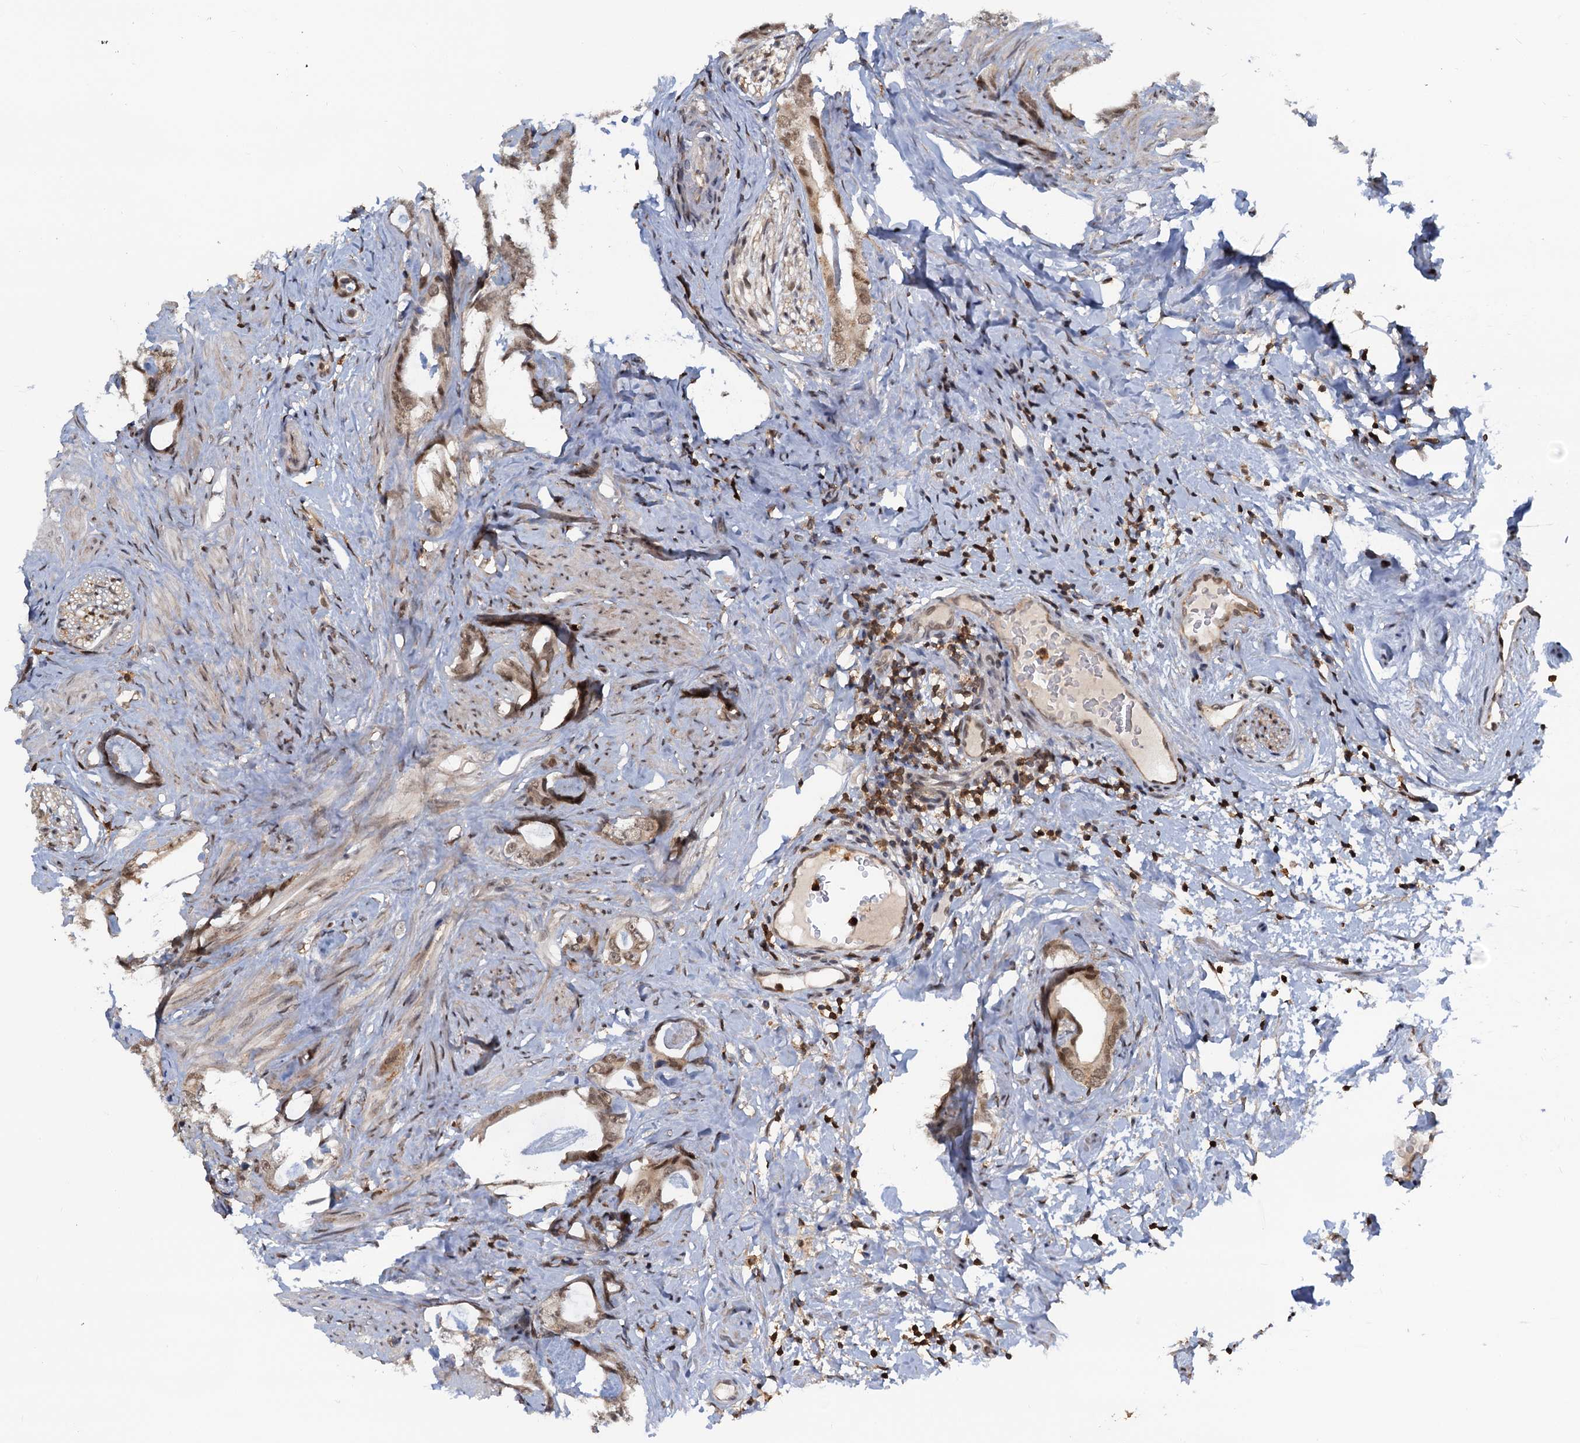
{"staining": {"intensity": "moderate", "quantity": ">75%", "location": "nuclear"}, "tissue": "prostate cancer", "cell_type": "Tumor cells", "image_type": "cancer", "snomed": [{"axis": "morphology", "description": "Adenocarcinoma, Low grade"}, {"axis": "topography", "description": "Prostate"}], "caption": "Protein expression analysis of human prostate adenocarcinoma (low-grade) reveals moderate nuclear expression in about >75% of tumor cells.", "gene": "ZNF609", "patient": {"sex": "male", "age": 63}}